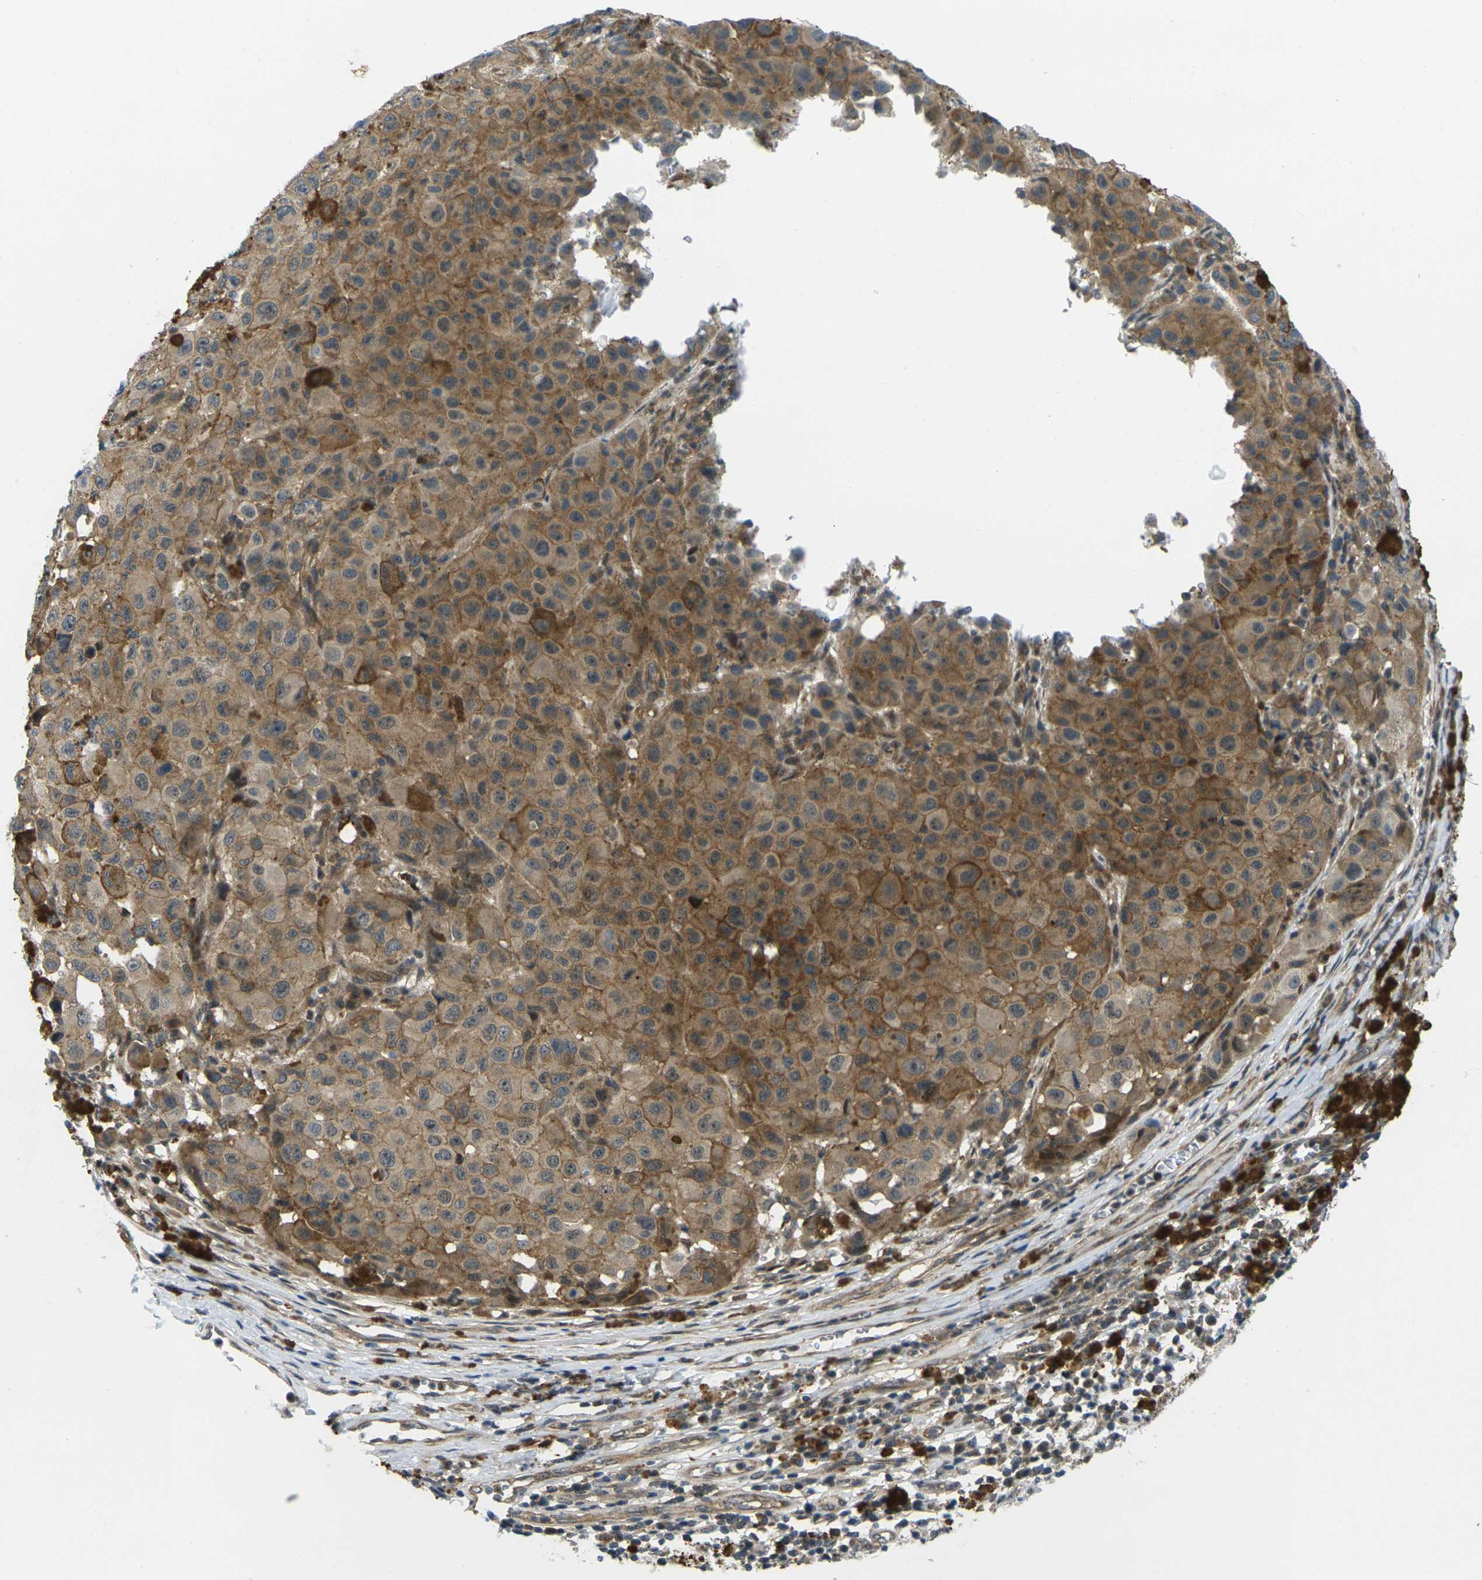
{"staining": {"intensity": "moderate", "quantity": ">75%", "location": "cytoplasmic/membranous"}, "tissue": "melanoma", "cell_type": "Tumor cells", "image_type": "cancer", "snomed": [{"axis": "morphology", "description": "Malignant melanoma, NOS"}, {"axis": "topography", "description": "Skin"}], "caption": "Immunohistochemistry (IHC) photomicrograph of melanoma stained for a protein (brown), which shows medium levels of moderate cytoplasmic/membranous staining in about >75% of tumor cells.", "gene": "KCTD10", "patient": {"sex": "female", "age": 46}}